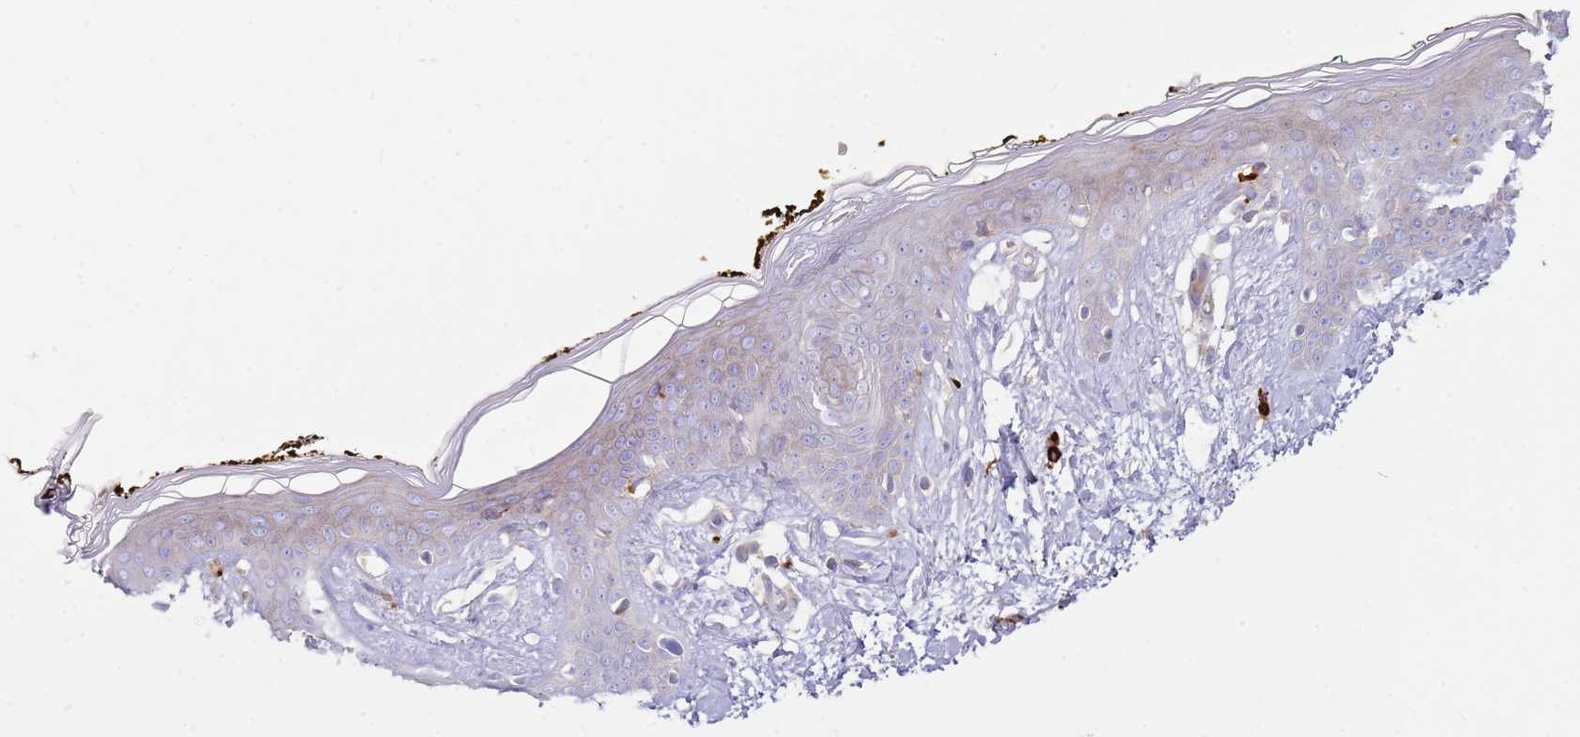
{"staining": {"intensity": "weak", "quantity": "<25%", "location": "cytoplasmic/membranous"}, "tissue": "skin", "cell_type": "Fibroblasts", "image_type": "normal", "snomed": [{"axis": "morphology", "description": "Normal tissue, NOS"}, {"axis": "topography", "description": "Skin"}], "caption": "This is an IHC image of unremarkable skin. There is no positivity in fibroblasts.", "gene": "FPR1", "patient": {"sex": "female", "age": 34}}